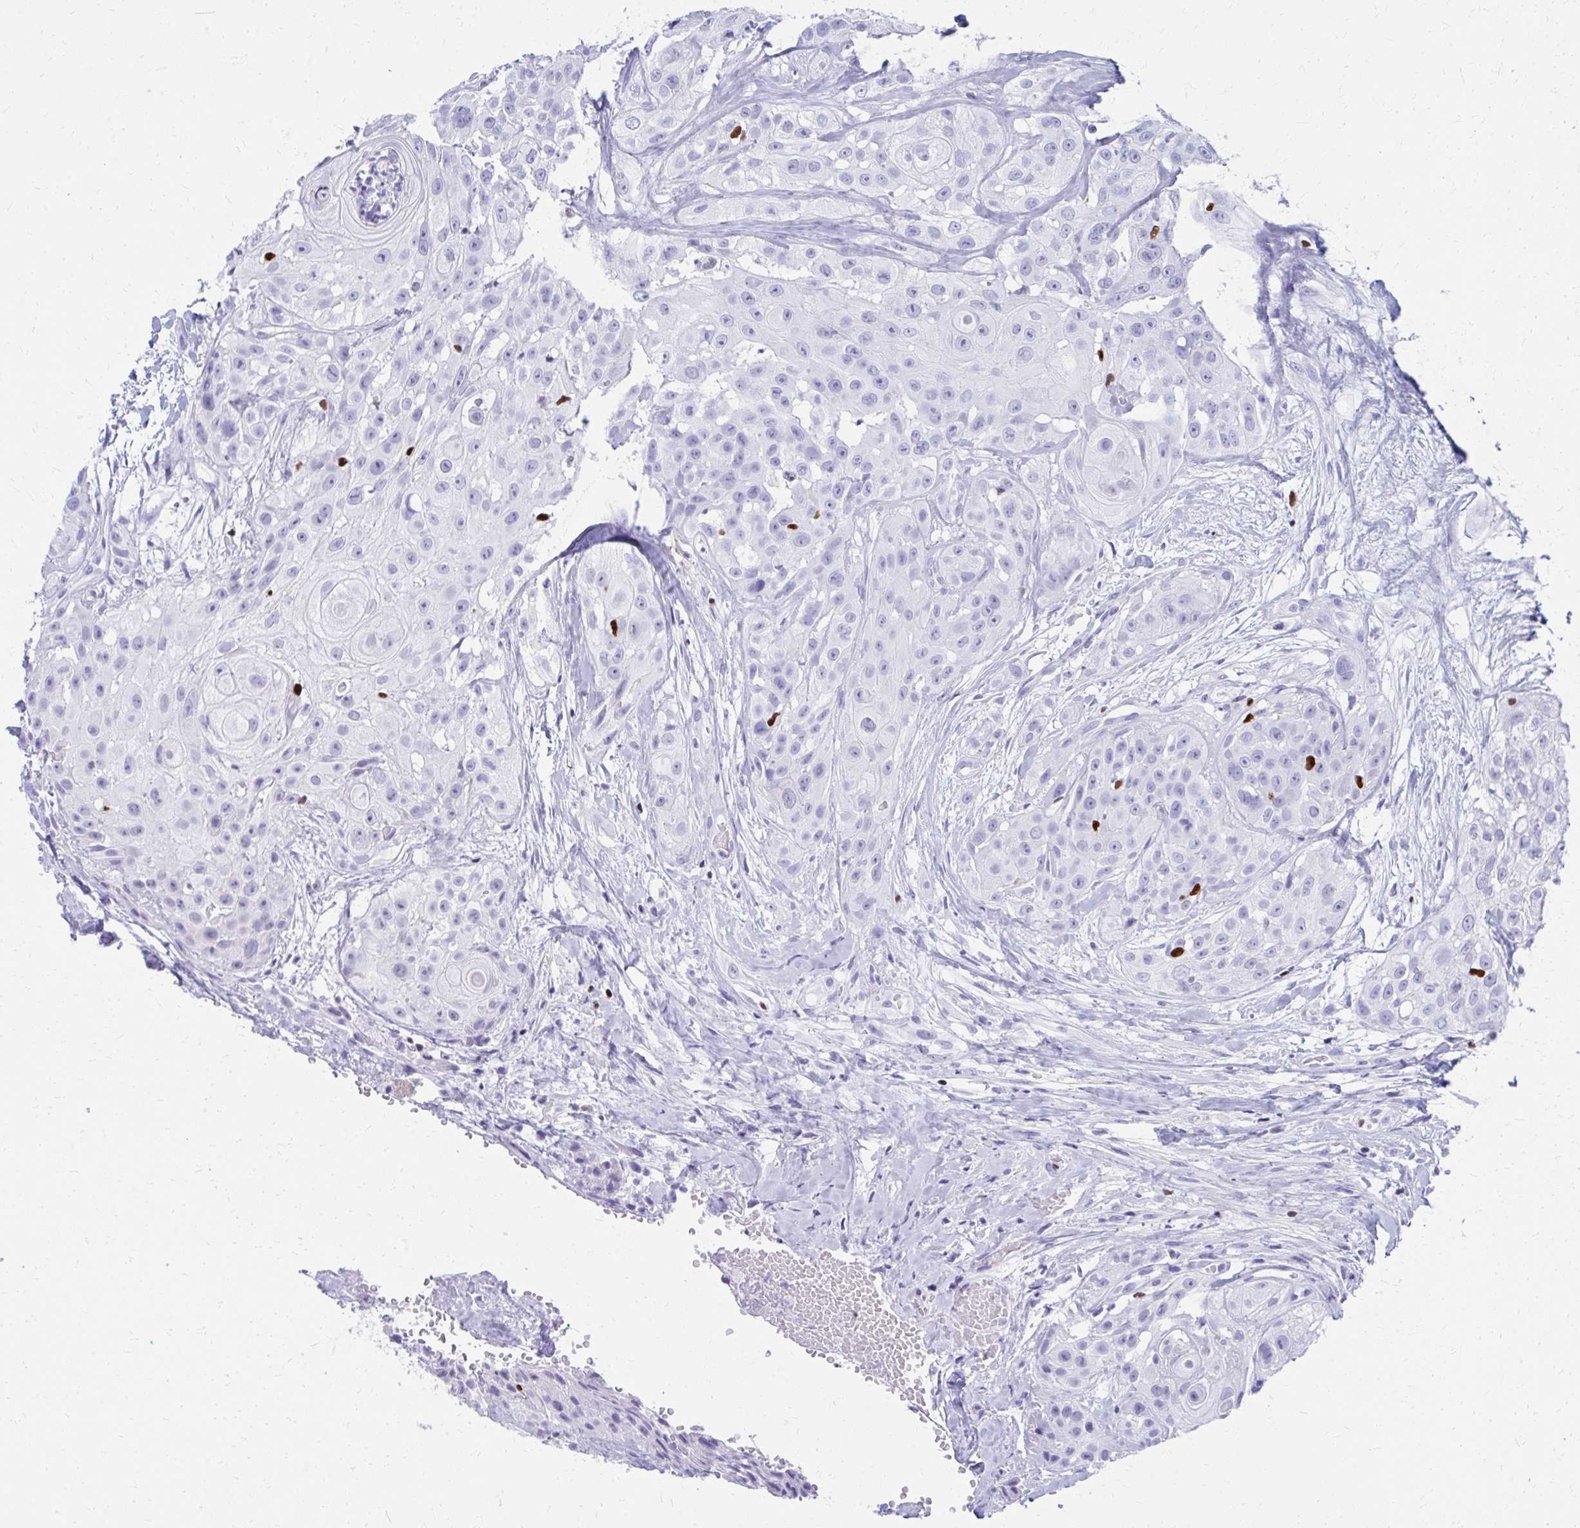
{"staining": {"intensity": "negative", "quantity": "none", "location": "none"}, "tissue": "head and neck cancer", "cell_type": "Tumor cells", "image_type": "cancer", "snomed": [{"axis": "morphology", "description": "Squamous cell carcinoma, NOS"}, {"axis": "topography", "description": "Head-Neck"}], "caption": "The immunohistochemistry (IHC) histopathology image has no significant expression in tumor cells of head and neck squamous cell carcinoma tissue.", "gene": "RUNX3", "patient": {"sex": "male", "age": 83}}